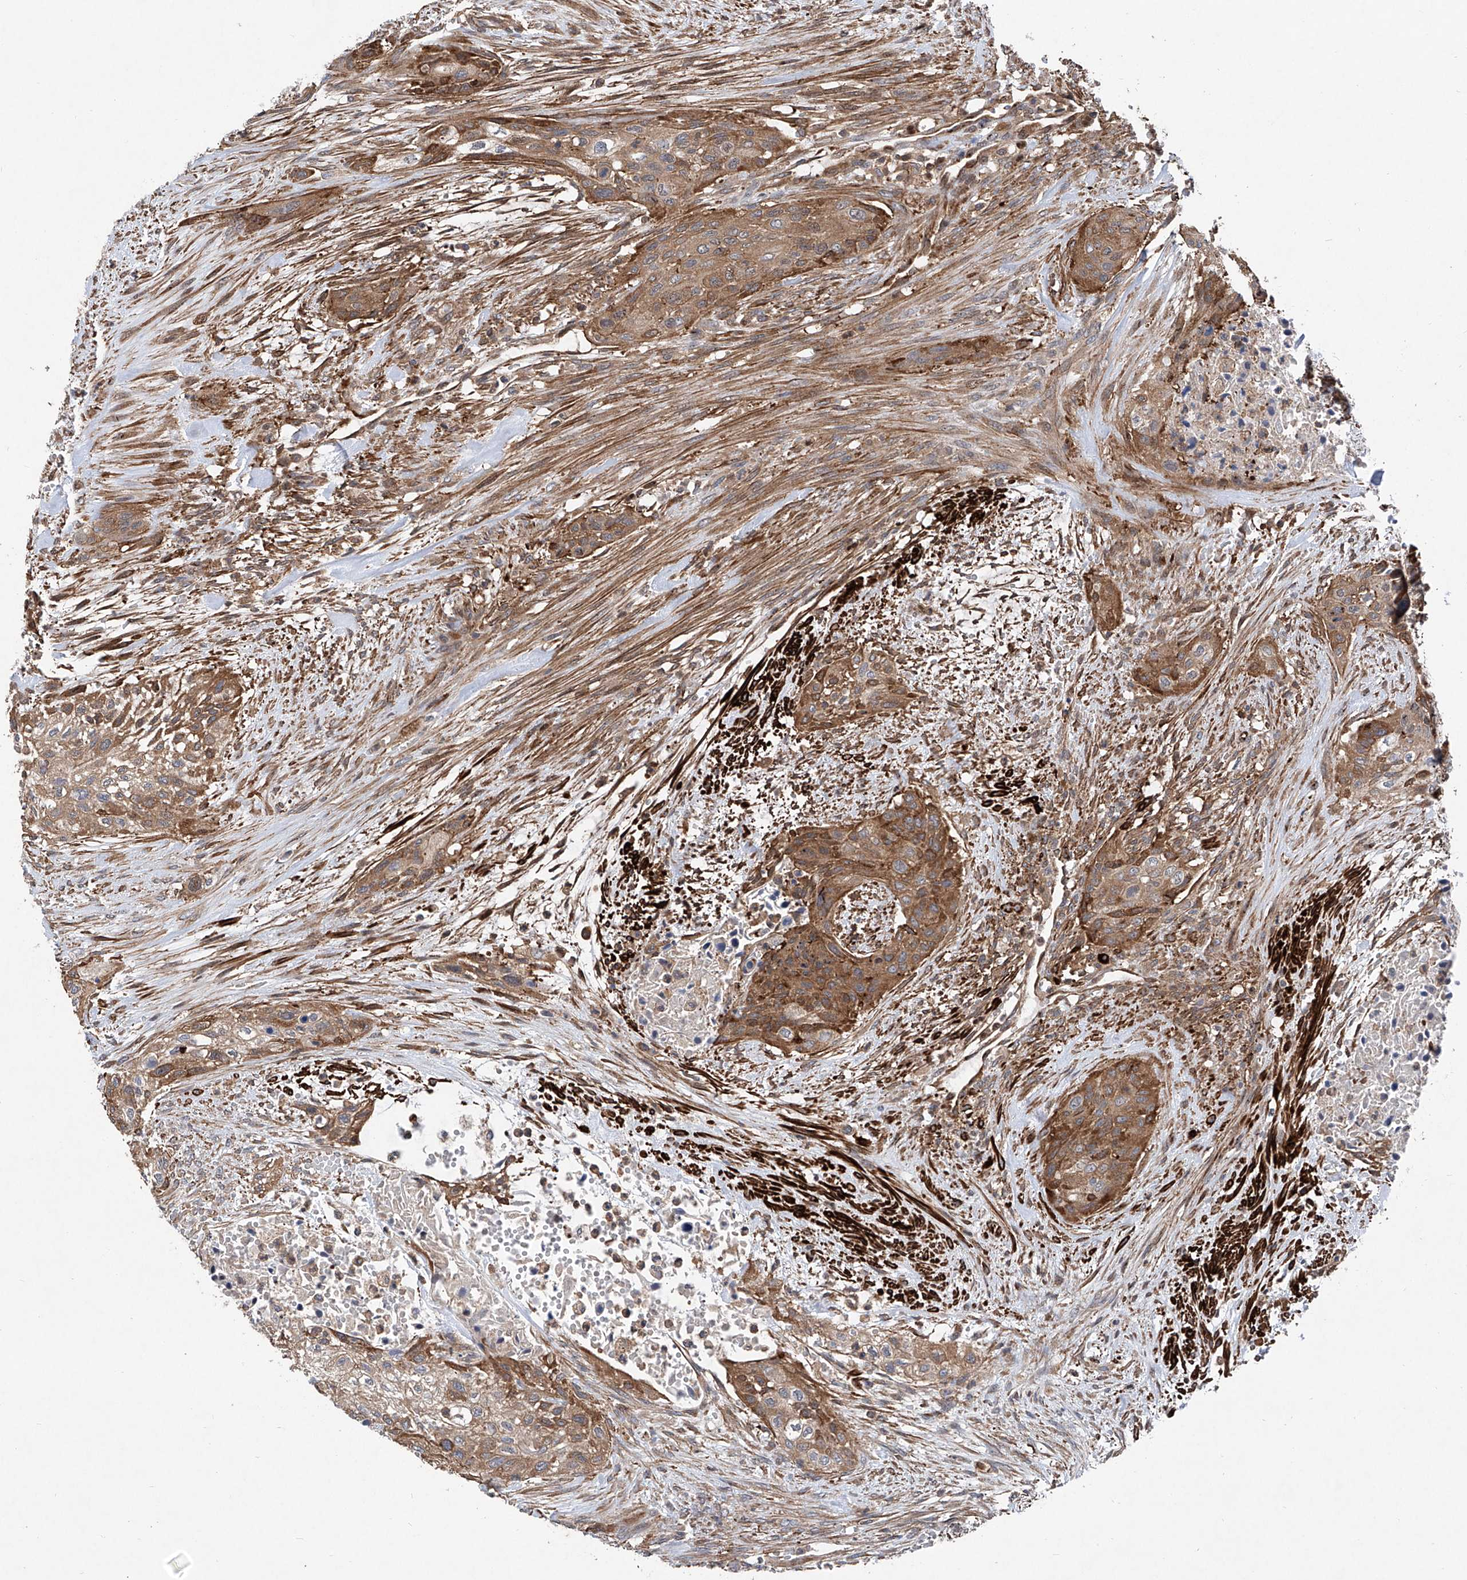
{"staining": {"intensity": "moderate", "quantity": ">75%", "location": "cytoplasmic/membranous"}, "tissue": "urothelial cancer", "cell_type": "Tumor cells", "image_type": "cancer", "snomed": [{"axis": "morphology", "description": "Urothelial carcinoma, High grade"}, {"axis": "topography", "description": "Urinary bladder"}], "caption": "Urothelial cancer stained with a protein marker demonstrates moderate staining in tumor cells.", "gene": "NT5C3A", "patient": {"sex": "male", "age": 35}}